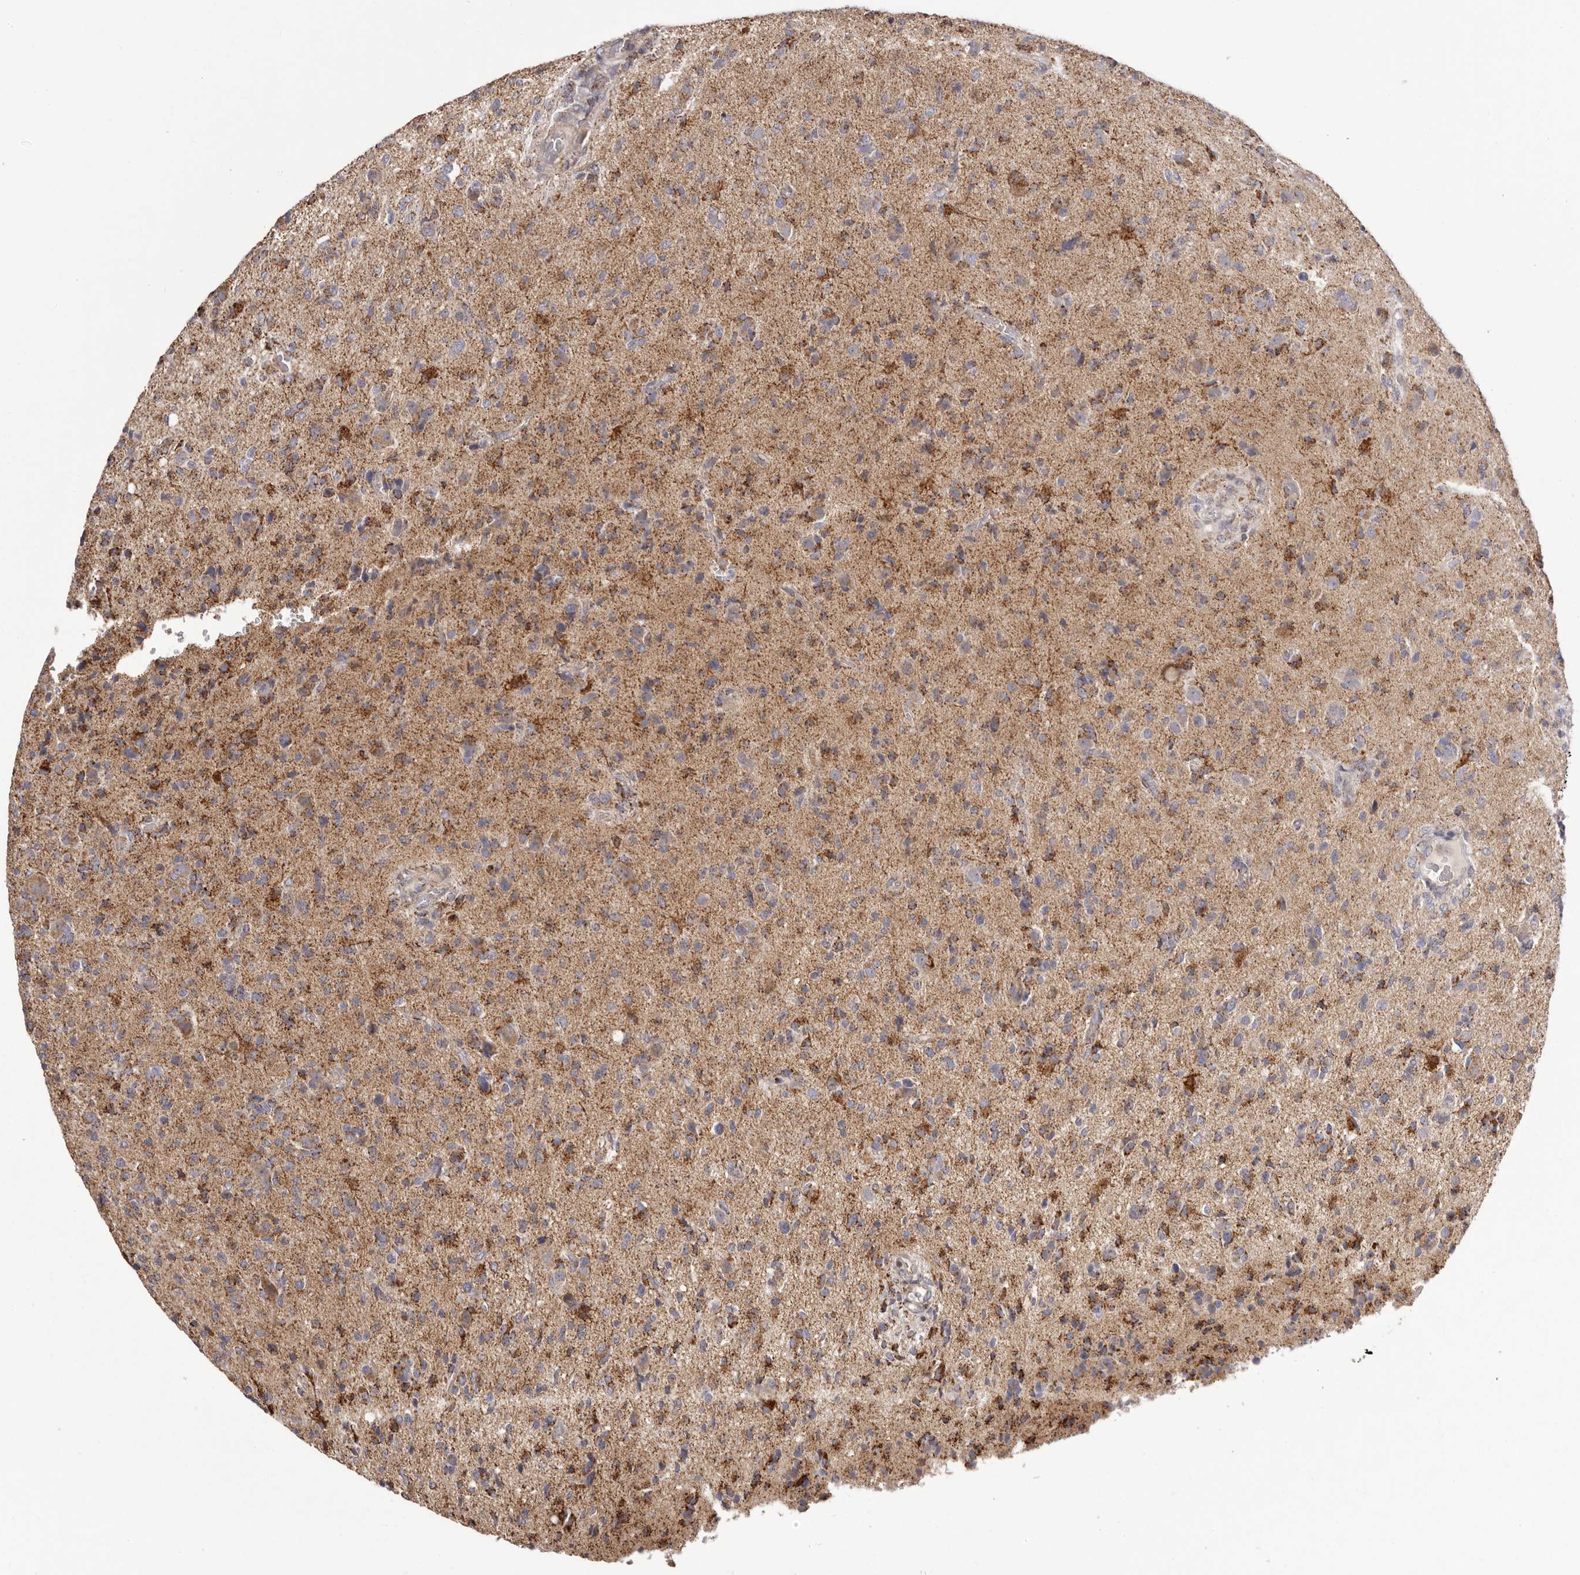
{"staining": {"intensity": "moderate", "quantity": "25%-75%", "location": "cytoplasmic/membranous"}, "tissue": "glioma", "cell_type": "Tumor cells", "image_type": "cancer", "snomed": [{"axis": "morphology", "description": "Glioma, malignant, High grade"}, {"axis": "topography", "description": "Brain"}], "caption": "An IHC photomicrograph of neoplastic tissue is shown. Protein staining in brown labels moderate cytoplasmic/membranous positivity in glioma within tumor cells. Immunohistochemistry stains the protein in brown and the nuclei are stained blue.", "gene": "CHRM2", "patient": {"sex": "female", "age": 57}}